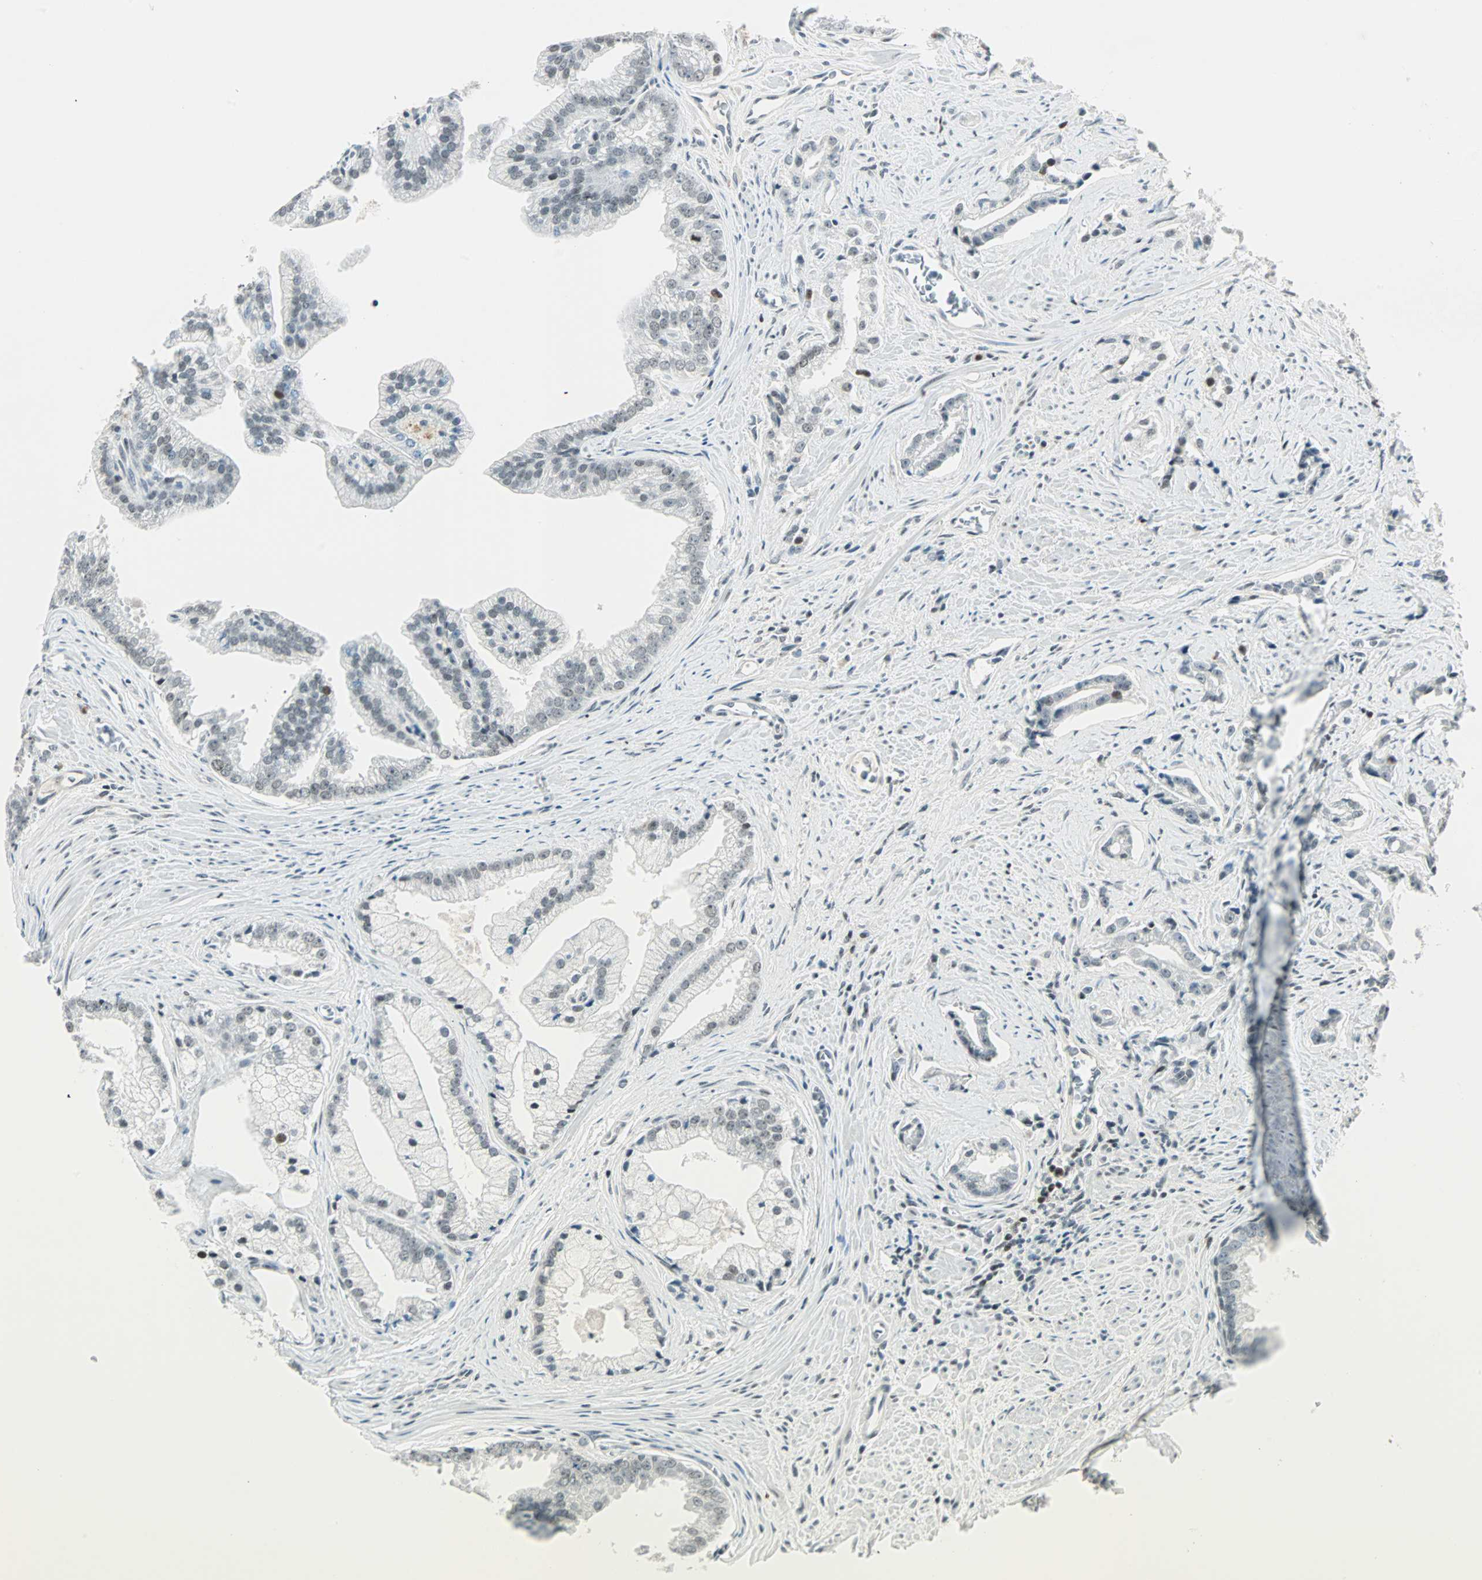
{"staining": {"intensity": "weak", "quantity": "25%-75%", "location": "nuclear"}, "tissue": "prostate cancer", "cell_type": "Tumor cells", "image_type": "cancer", "snomed": [{"axis": "morphology", "description": "Adenocarcinoma, High grade"}, {"axis": "topography", "description": "Prostate"}], "caption": "Tumor cells demonstrate weak nuclear positivity in about 25%-75% of cells in high-grade adenocarcinoma (prostate).", "gene": "SIN3A", "patient": {"sex": "male", "age": 67}}